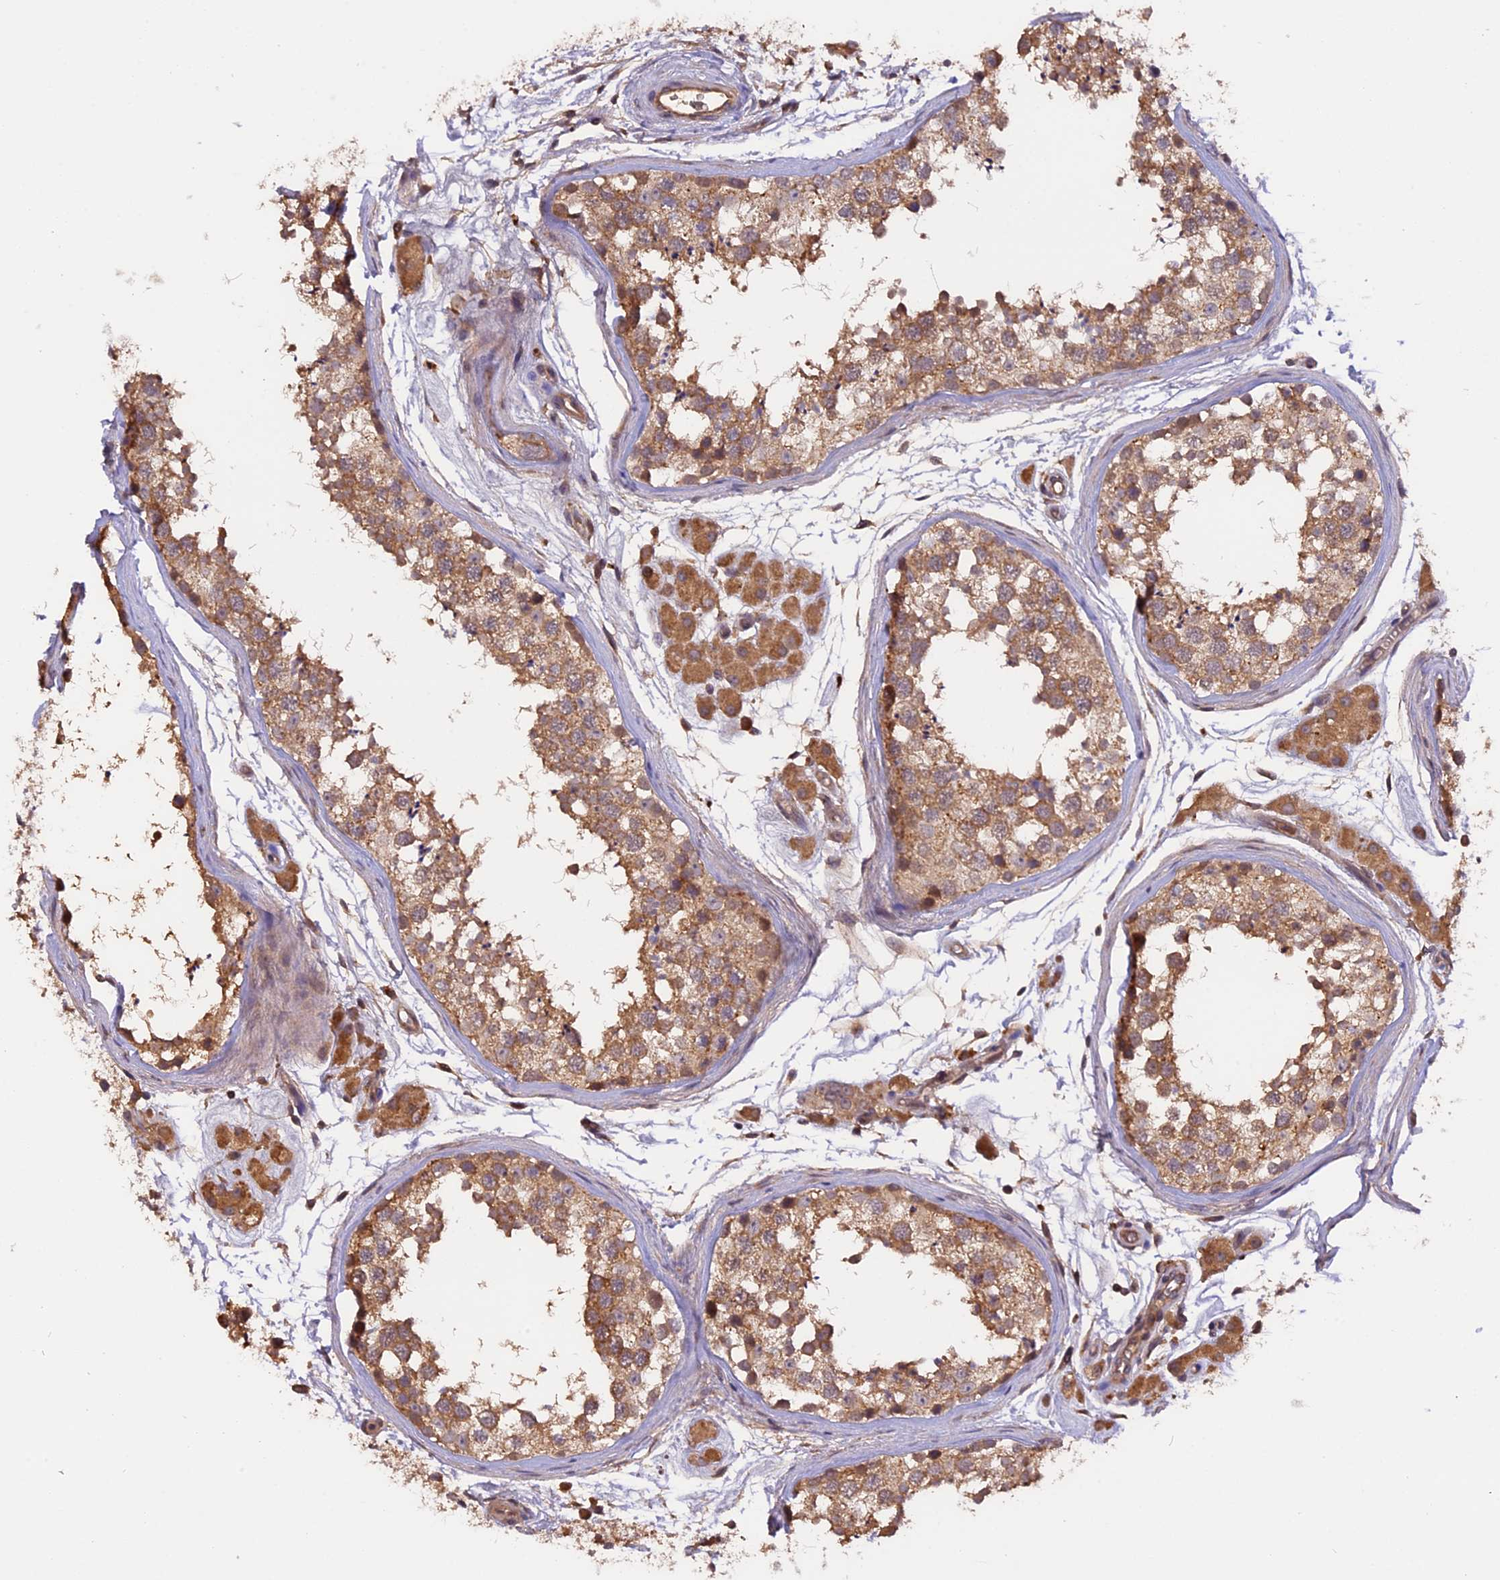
{"staining": {"intensity": "moderate", "quantity": ">75%", "location": "cytoplasmic/membranous"}, "tissue": "testis", "cell_type": "Cells in seminiferous ducts", "image_type": "normal", "snomed": [{"axis": "morphology", "description": "Normal tissue, NOS"}, {"axis": "topography", "description": "Testis"}], "caption": "Moderate cytoplasmic/membranous expression for a protein is appreciated in approximately >75% of cells in seminiferous ducts of normal testis using immunohistochemistry (IHC).", "gene": "SETD6", "patient": {"sex": "male", "age": 56}}